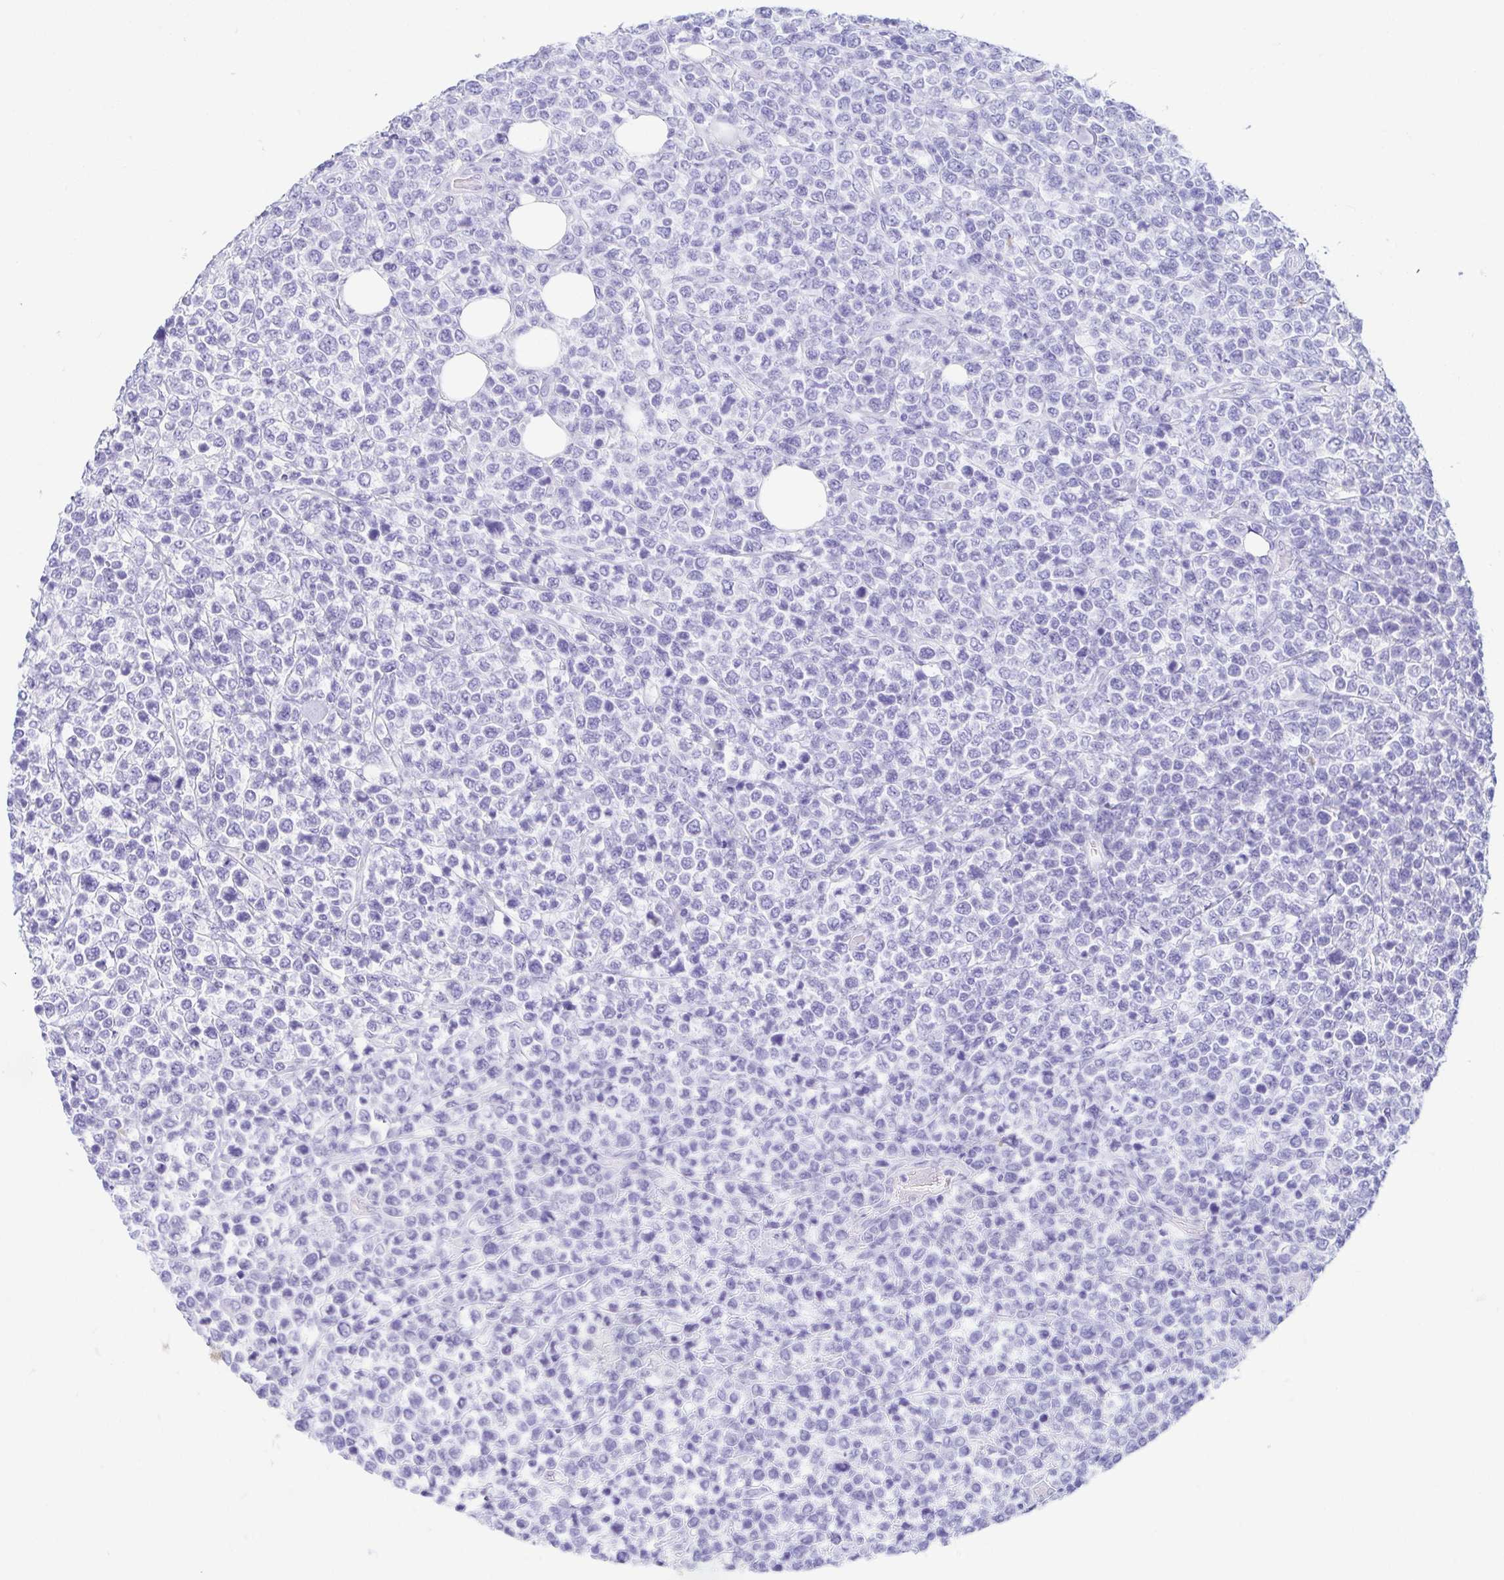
{"staining": {"intensity": "negative", "quantity": "none", "location": "none"}, "tissue": "lymphoma", "cell_type": "Tumor cells", "image_type": "cancer", "snomed": [{"axis": "morphology", "description": "Malignant lymphoma, non-Hodgkin's type, High grade"}, {"axis": "topography", "description": "Soft tissue"}], "caption": "An IHC histopathology image of lymphoma is shown. There is no staining in tumor cells of lymphoma.", "gene": "GKN1", "patient": {"sex": "female", "age": 56}}